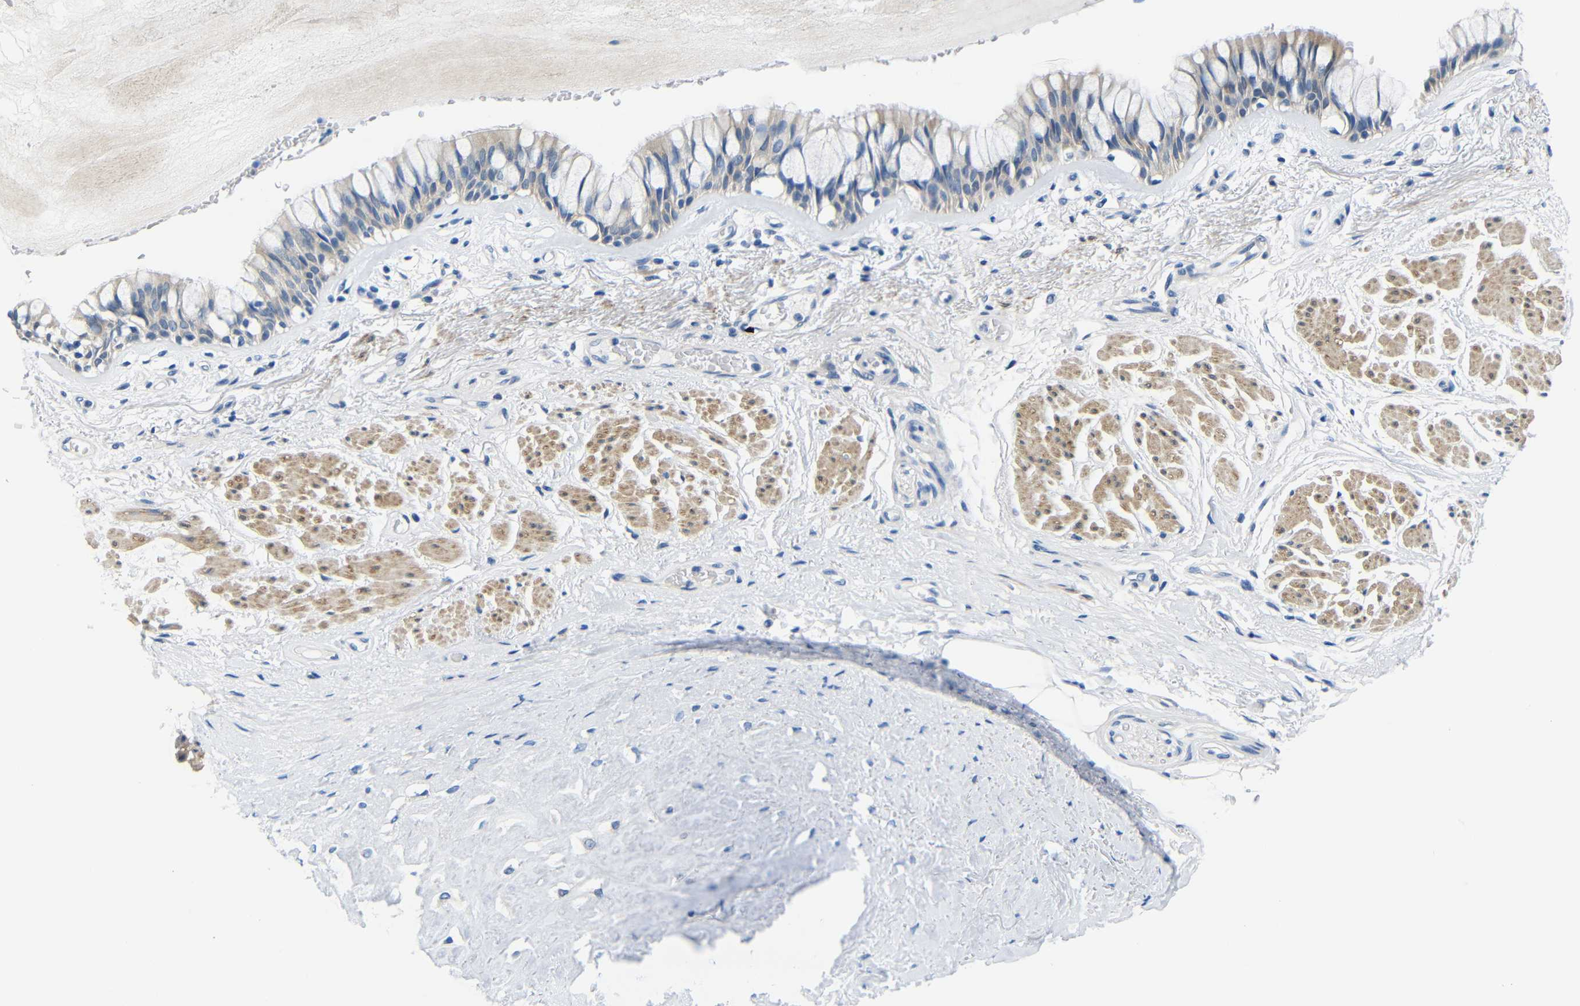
{"staining": {"intensity": "weak", "quantity": "25%-75%", "location": "cytoplasmic/membranous"}, "tissue": "bronchus", "cell_type": "Respiratory epithelial cells", "image_type": "normal", "snomed": [{"axis": "morphology", "description": "Normal tissue, NOS"}, {"axis": "topography", "description": "Bronchus"}], "caption": "IHC image of unremarkable human bronchus stained for a protein (brown), which demonstrates low levels of weak cytoplasmic/membranous staining in about 25%-75% of respiratory epithelial cells.", "gene": "NEGR1", "patient": {"sex": "male", "age": 66}}